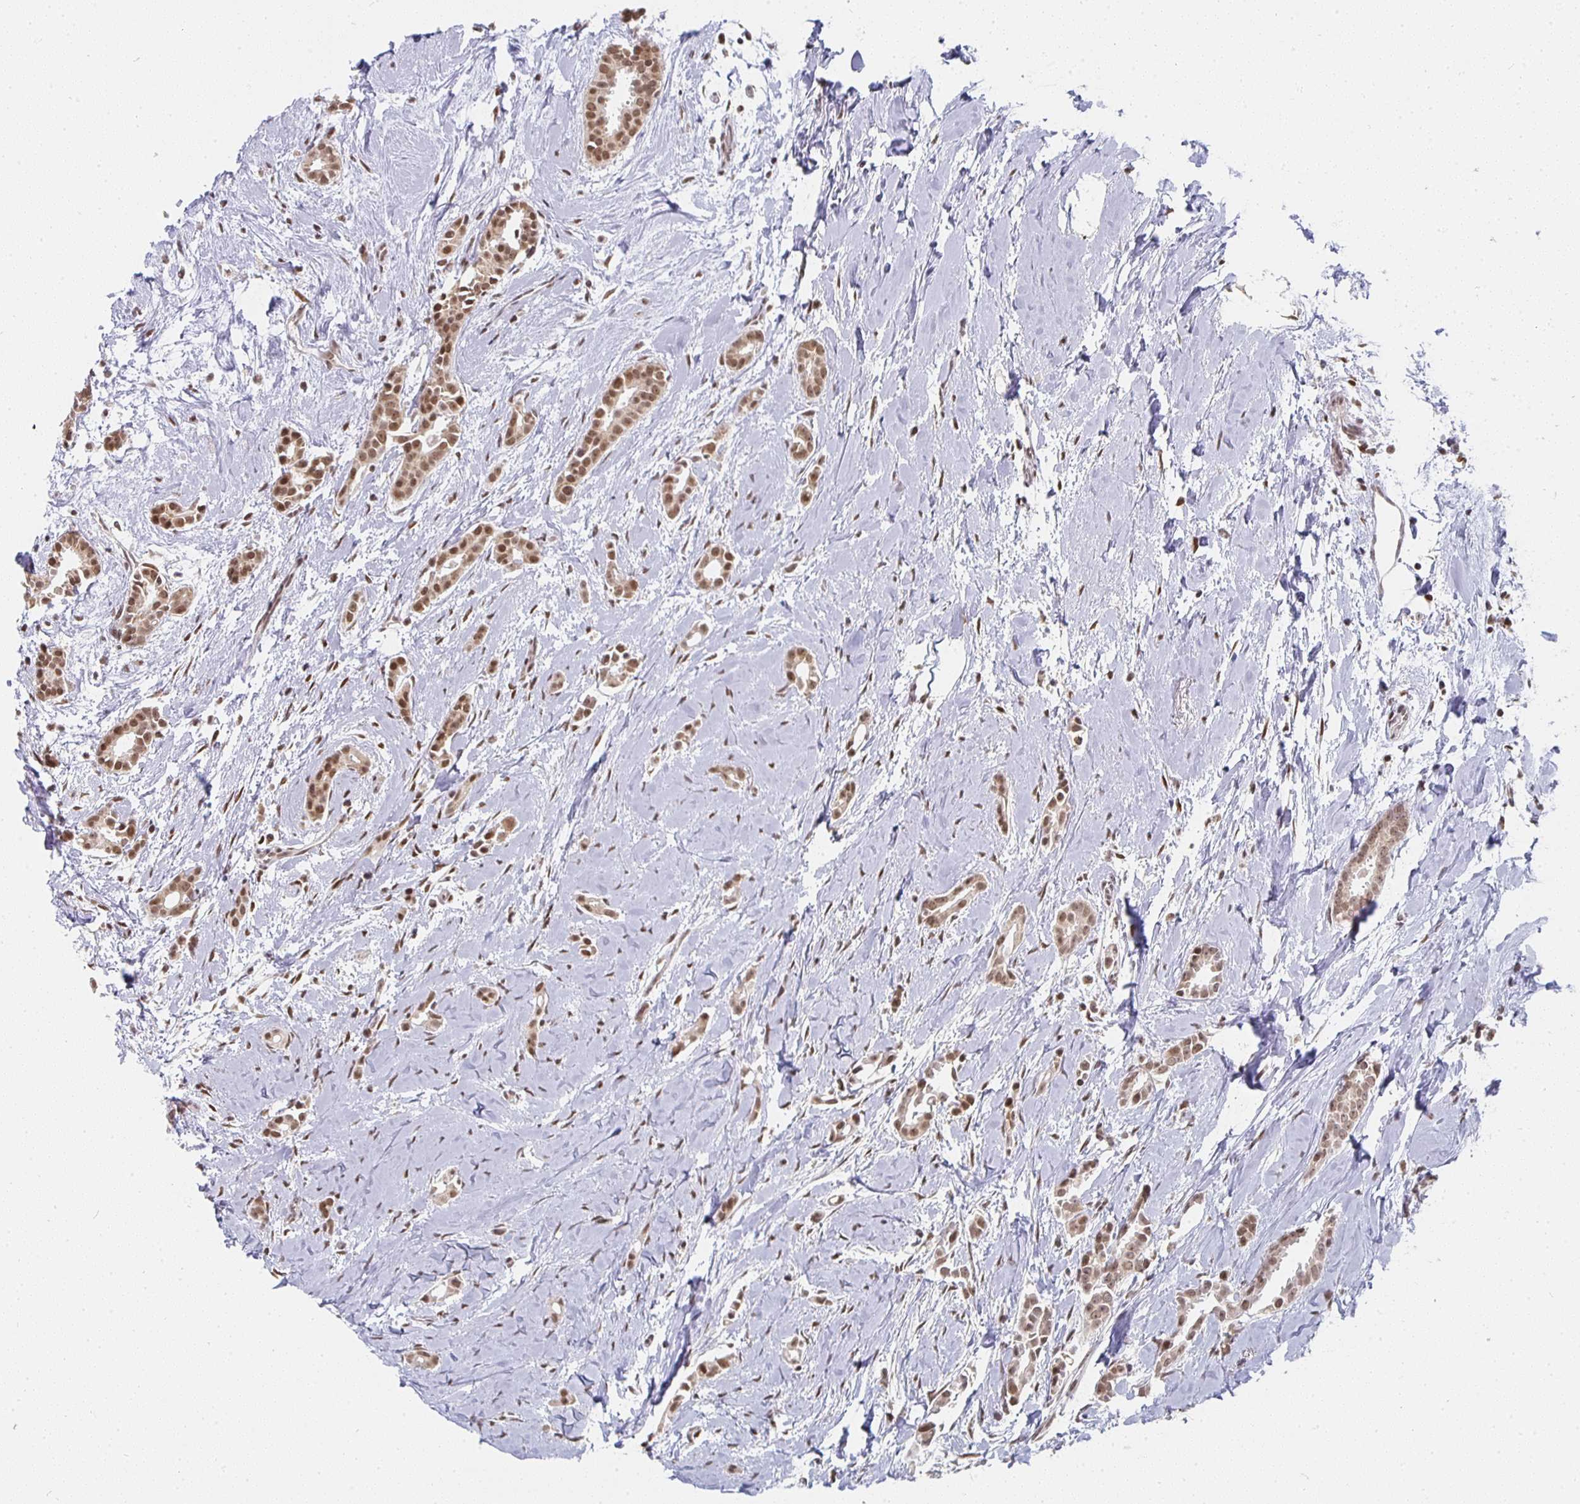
{"staining": {"intensity": "moderate", "quantity": ">75%", "location": "nuclear"}, "tissue": "breast cancer", "cell_type": "Tumor cells", "image_type": "cancer", "snomed": [{"axis": "morphology", "description": "Duct carcinoma"}, {"axis": "topography", "description": "Breast"}], "caption": "Protein staining shows moderate nuclear expression in about >75% of tumor cells in breast cancer.", "gene": "SMARCA2", "patient": {"sex": "female", "age": 64}}